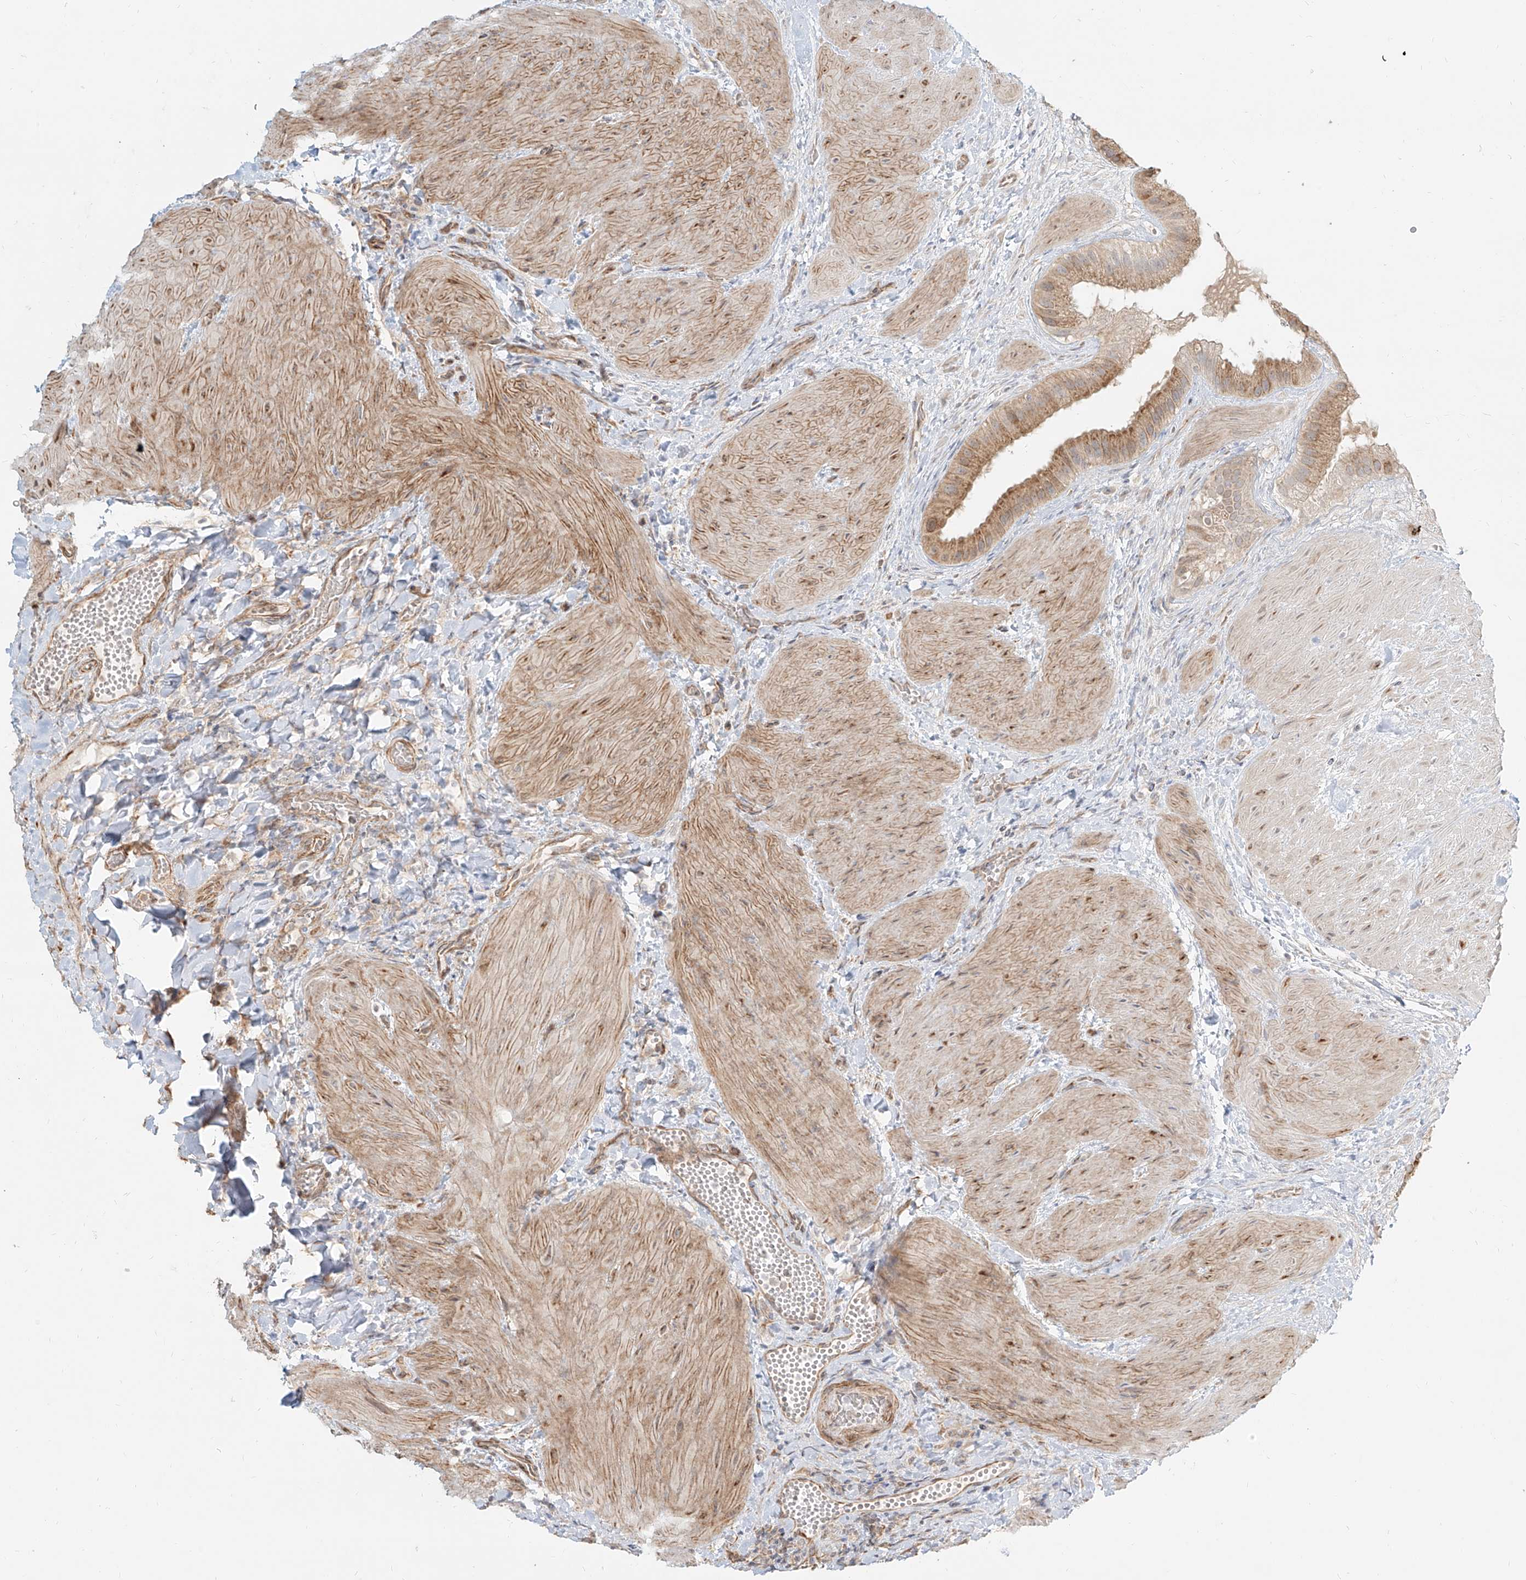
{"staining": {"intensity": "strong", "quantity": ">75%", "location": "cytoplasmic/membranous"}, "tissue": "gallbladder", "cell_type": "Glandular cells", "image_type": "normal", "snomed": [{"axis": "morphology", "description": "Normal tissue, NOS"}, {"axis": "topography", "description": "Gallbladder"}], "caption": "Immunohistochemistry of normal gallbladder exhibits high levels of strong cytoplasmic/membranous staining in approximately >75% of glandular cells. (IHC, brightfield microscopy, high magnification).", "gene": "UBE2K", "patient": {"sex": "male", "age": 55}}